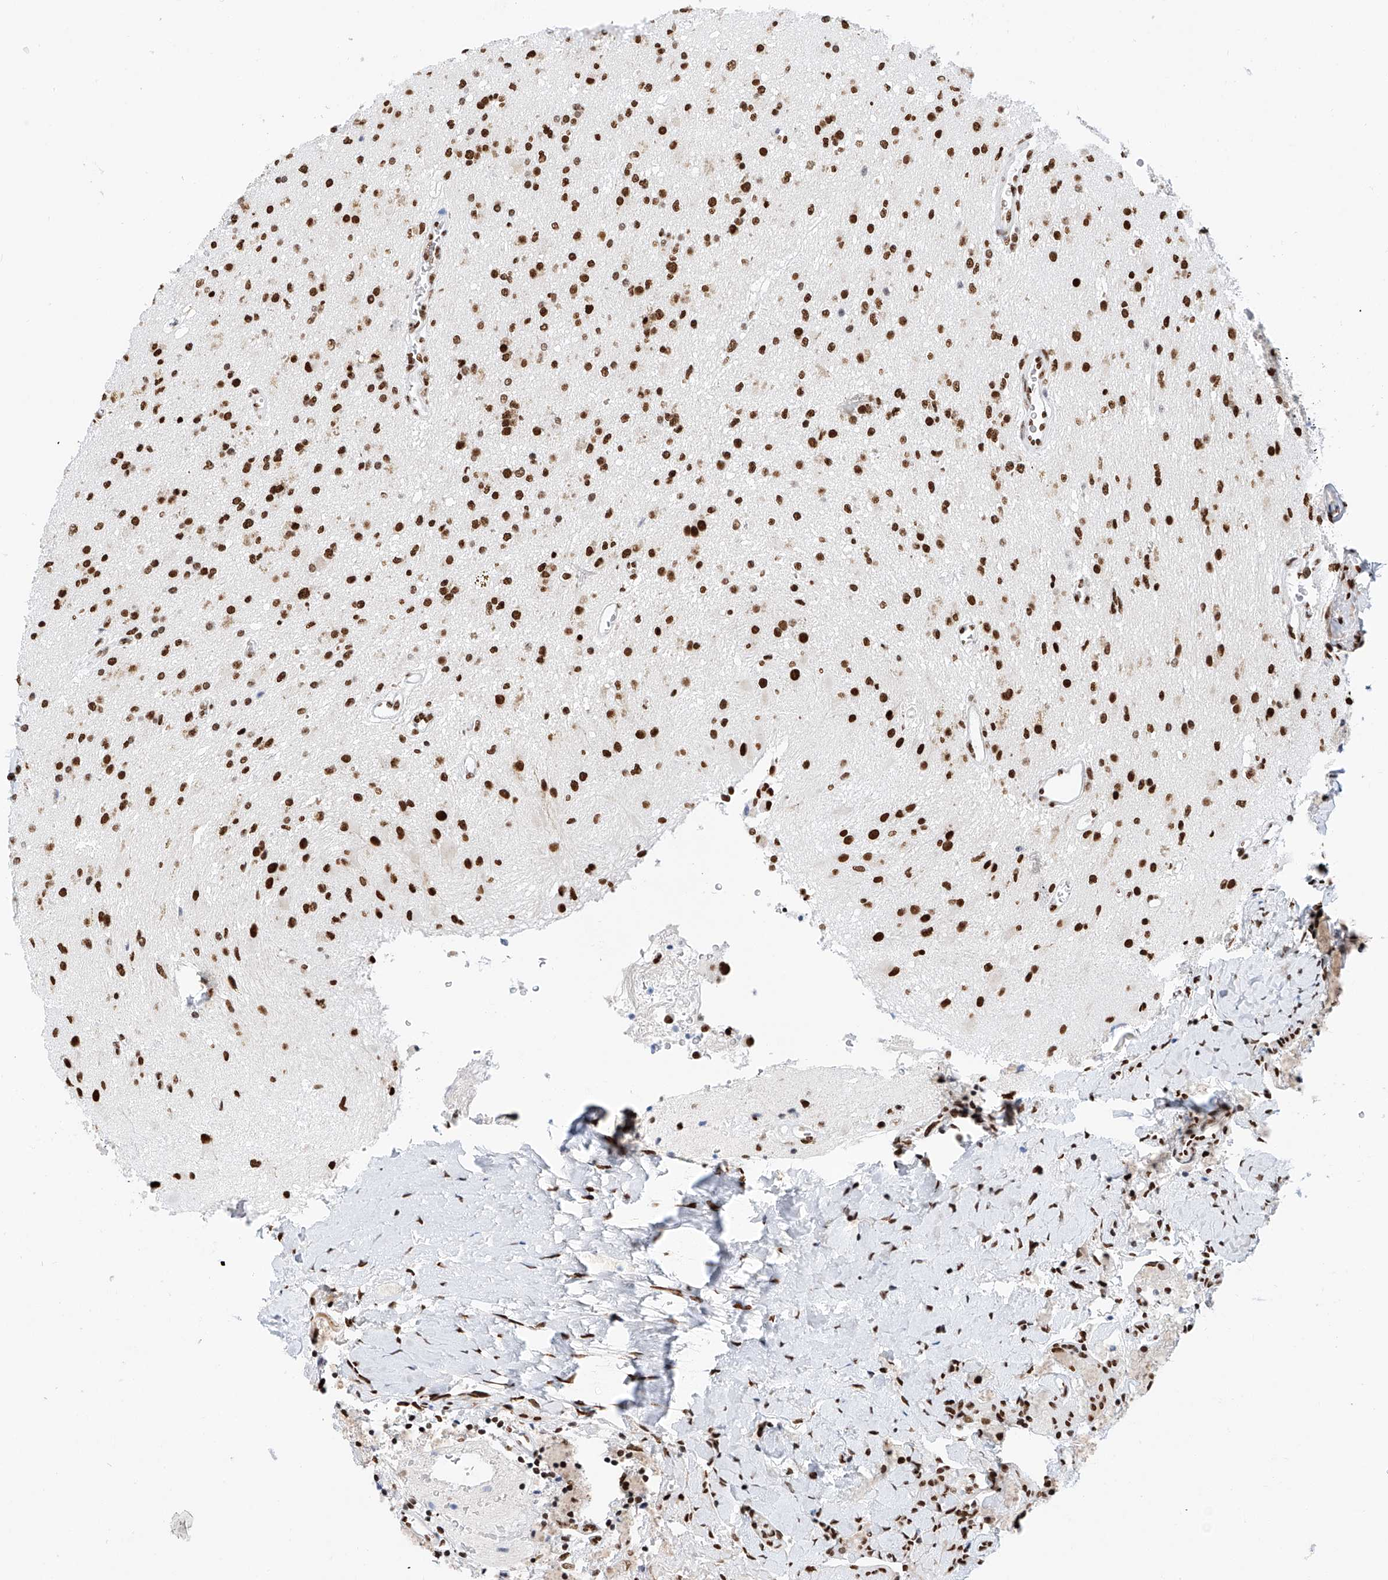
{"staining": {"intensity": "strong", "quantity": ">75%", "location": "nuclear"}, "tissue": "glioma", "cell_type": "Tumor cells", "image_type": "cancer", "snomed": [{"axis": "morphology", "description": "Glioma, malignant, High grade"}, {"axis": "topography", "description": "Brain"}], "caption": "About >75% of tumor cells in human glioma show strong nuclear protein expression as visualized by brown immunohistochemical staining.", "gene": "SRSF6", "patient": {"sex": "male", "age": 34}}